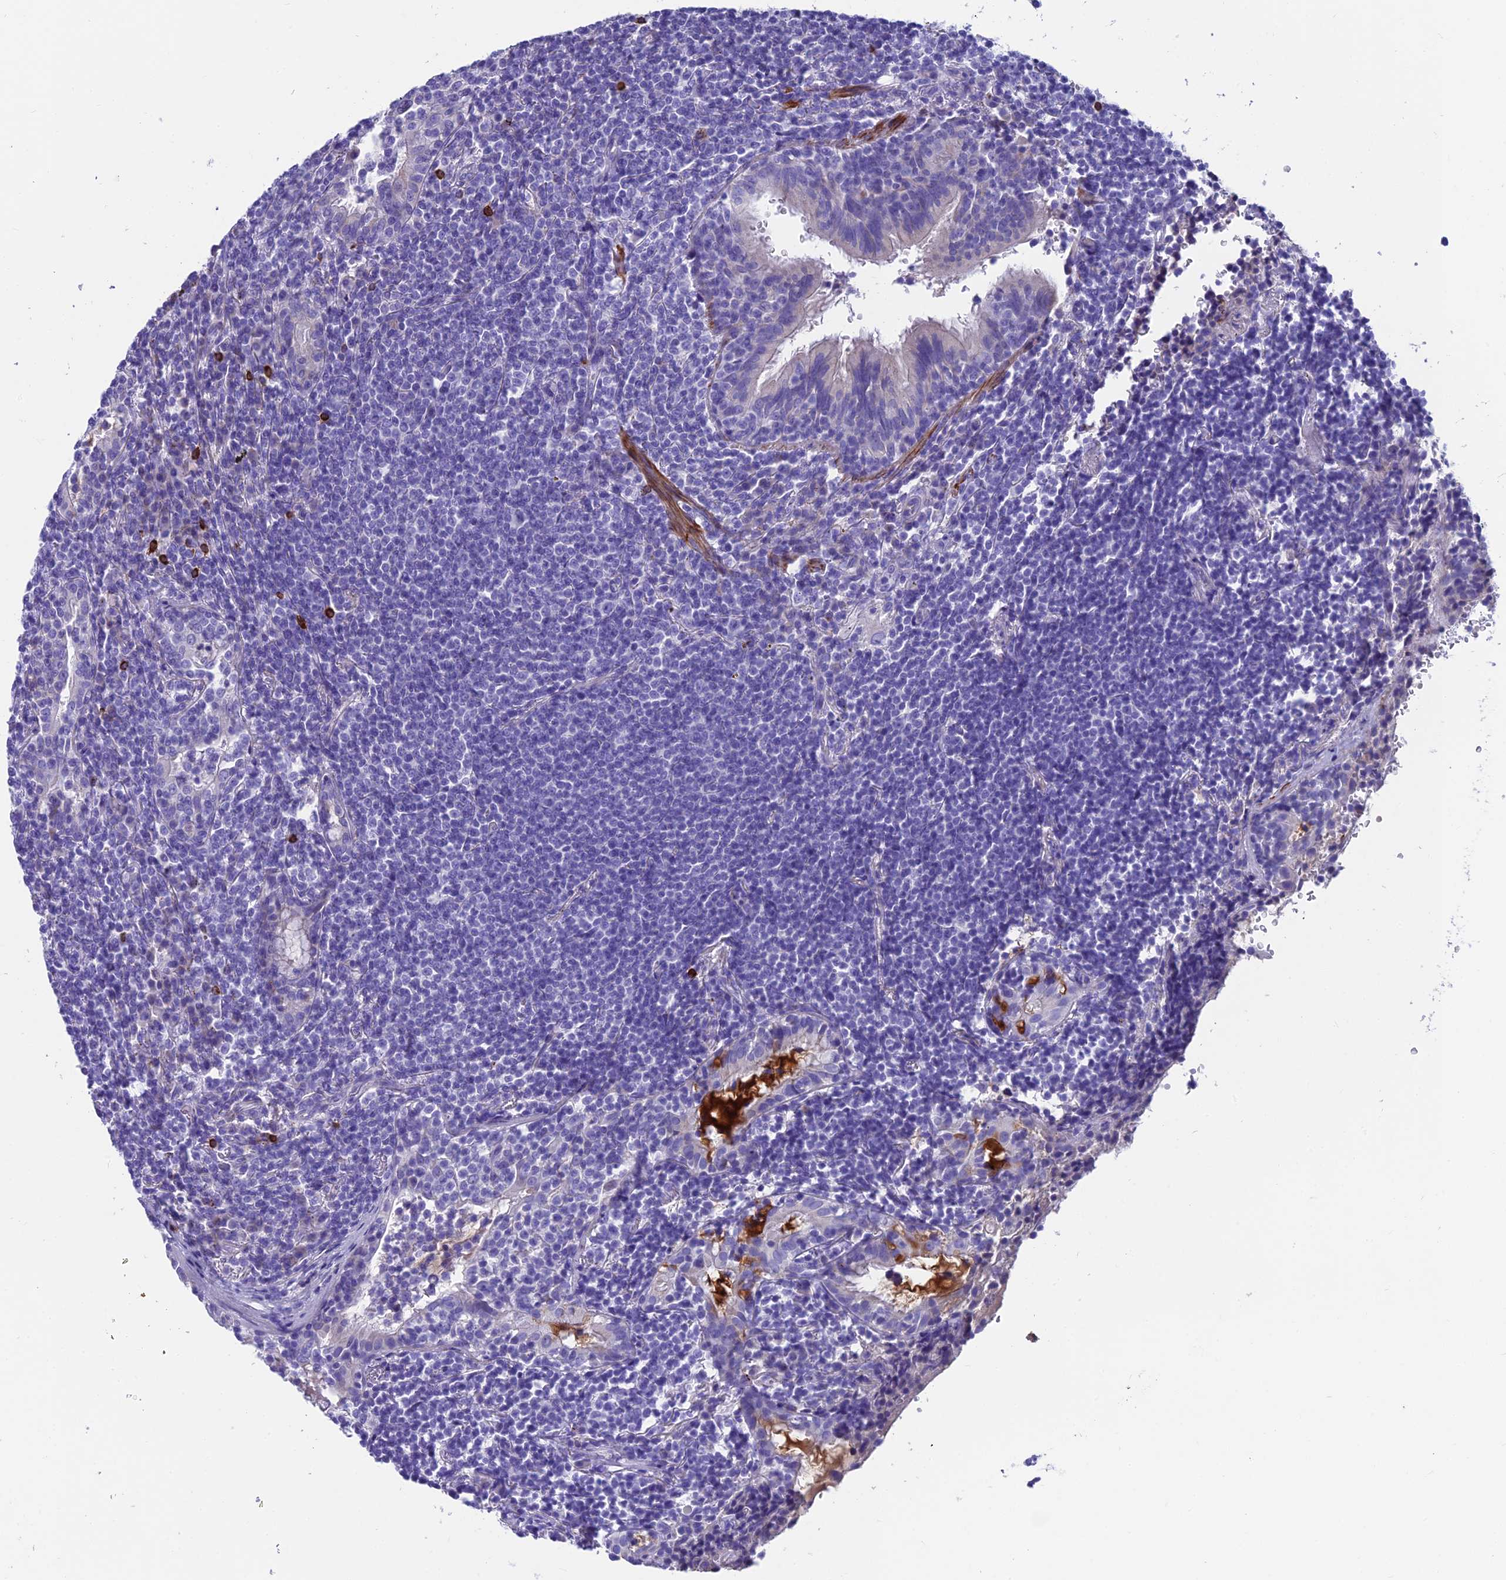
{"staining": {"intensity": "negative", "quantity": "none", "location": "none"}, "tissue": "lymphoma", "cell_type": "Tumor cells", "image_type": "cancer", "snomed": [{"axis": "morphology", "description": "Malignant lymphoma, non-Hodgkin's type, Low grade"}, {"axis": "topography", "description": "Lung"}], "caption": "High power microscopy photomicrograph of an immunohistochemistry image of malignant lymphoma, non-Hodgkin's type (low-grade), revealing no significant staining in tumor cells.", "gene": "GNG11", "patient": {"sex": "female", "age": 71}}